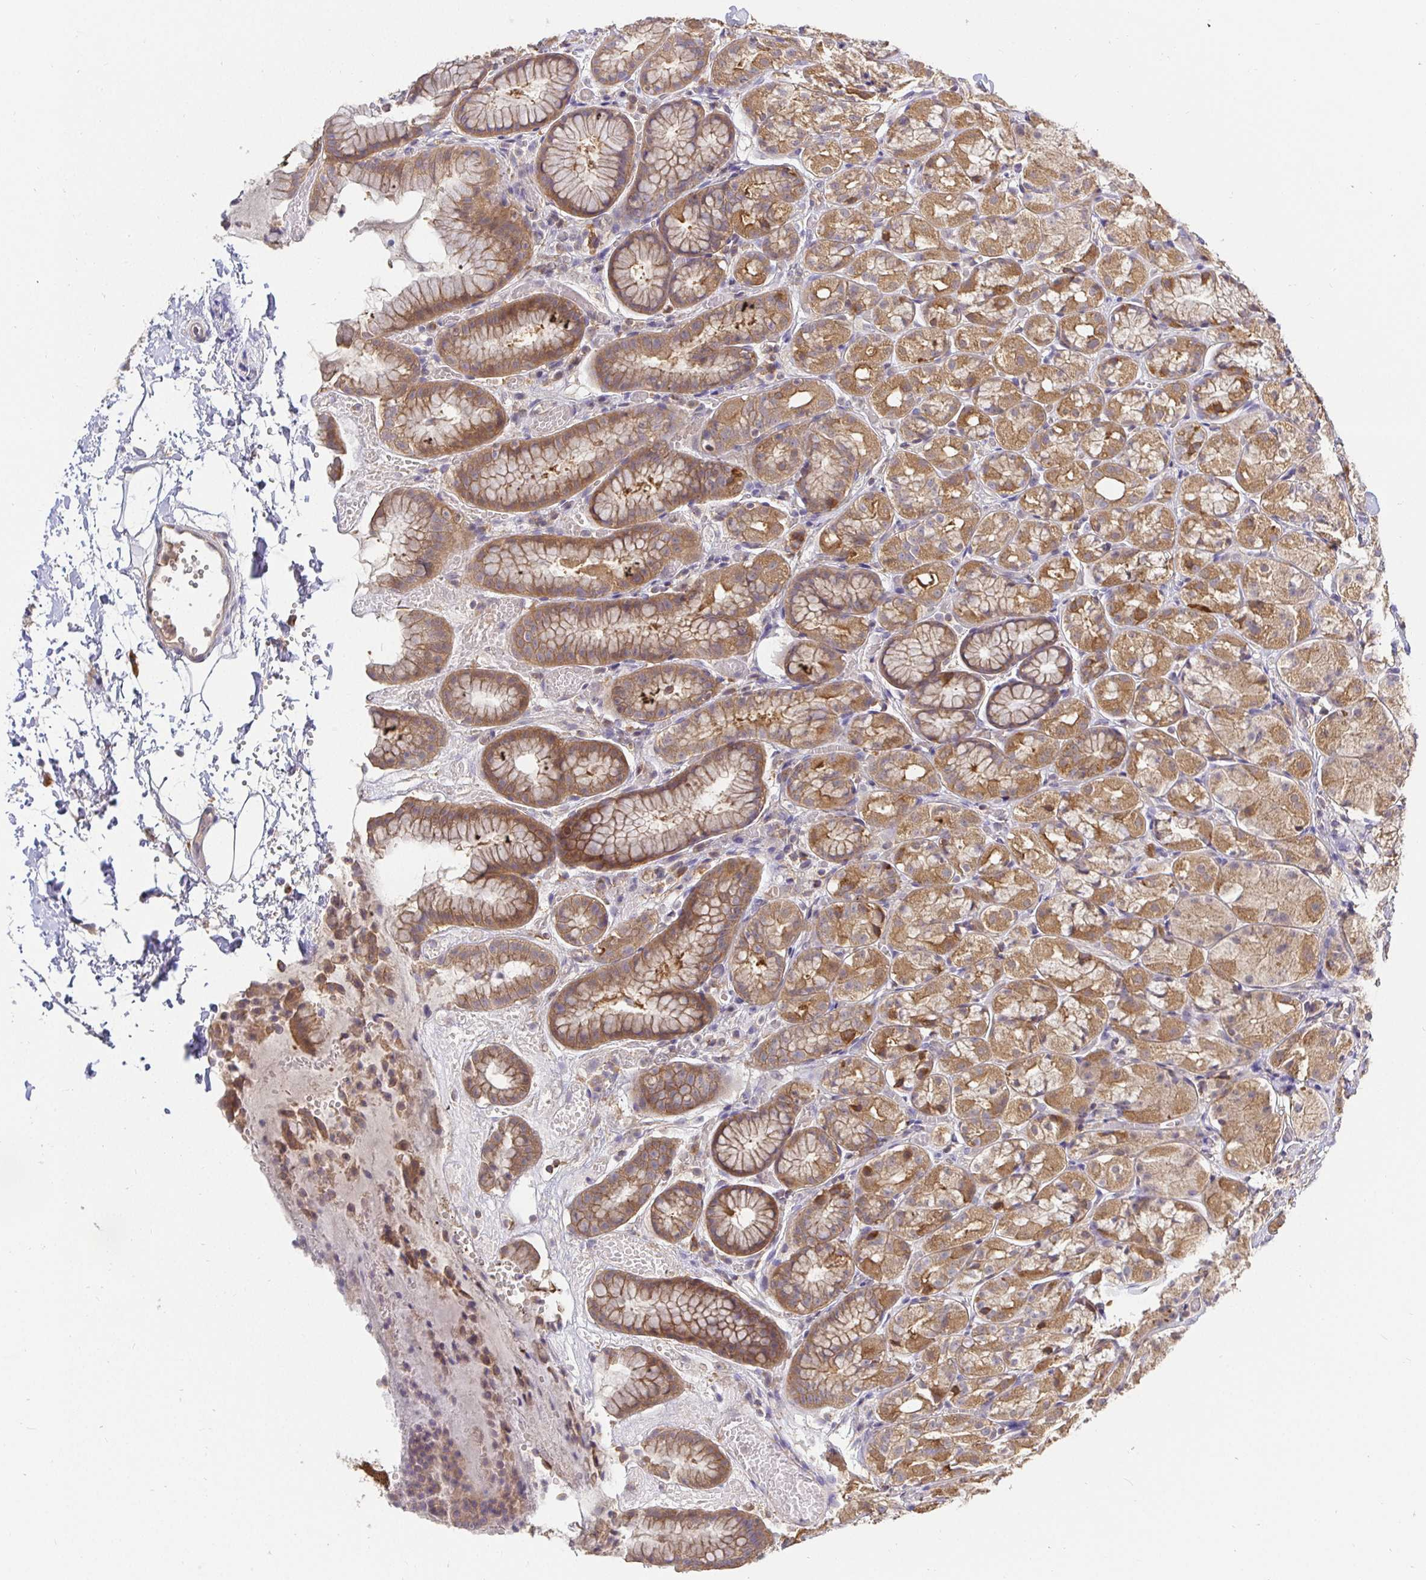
{"staining": {"intensity": "moderate", "quantity": ">75%", "location": "cytoplasmic/membranous"}, "tissue": "stomach", "cell_type": "Glandular cells", "image_type": "normal", "snomed": [{"axis": "morphology", "description": "Normal tissue, NOS"}, {"axis": "topography", "description": "Stomach"}], "caption": "Stomach stained with a brown dye shows moderate cytoplasmic/membranous positive positivity in about >75% of glandular cells.", "gene": "ATP6V1F", "patient": {"sex": "male", "age": 70}}